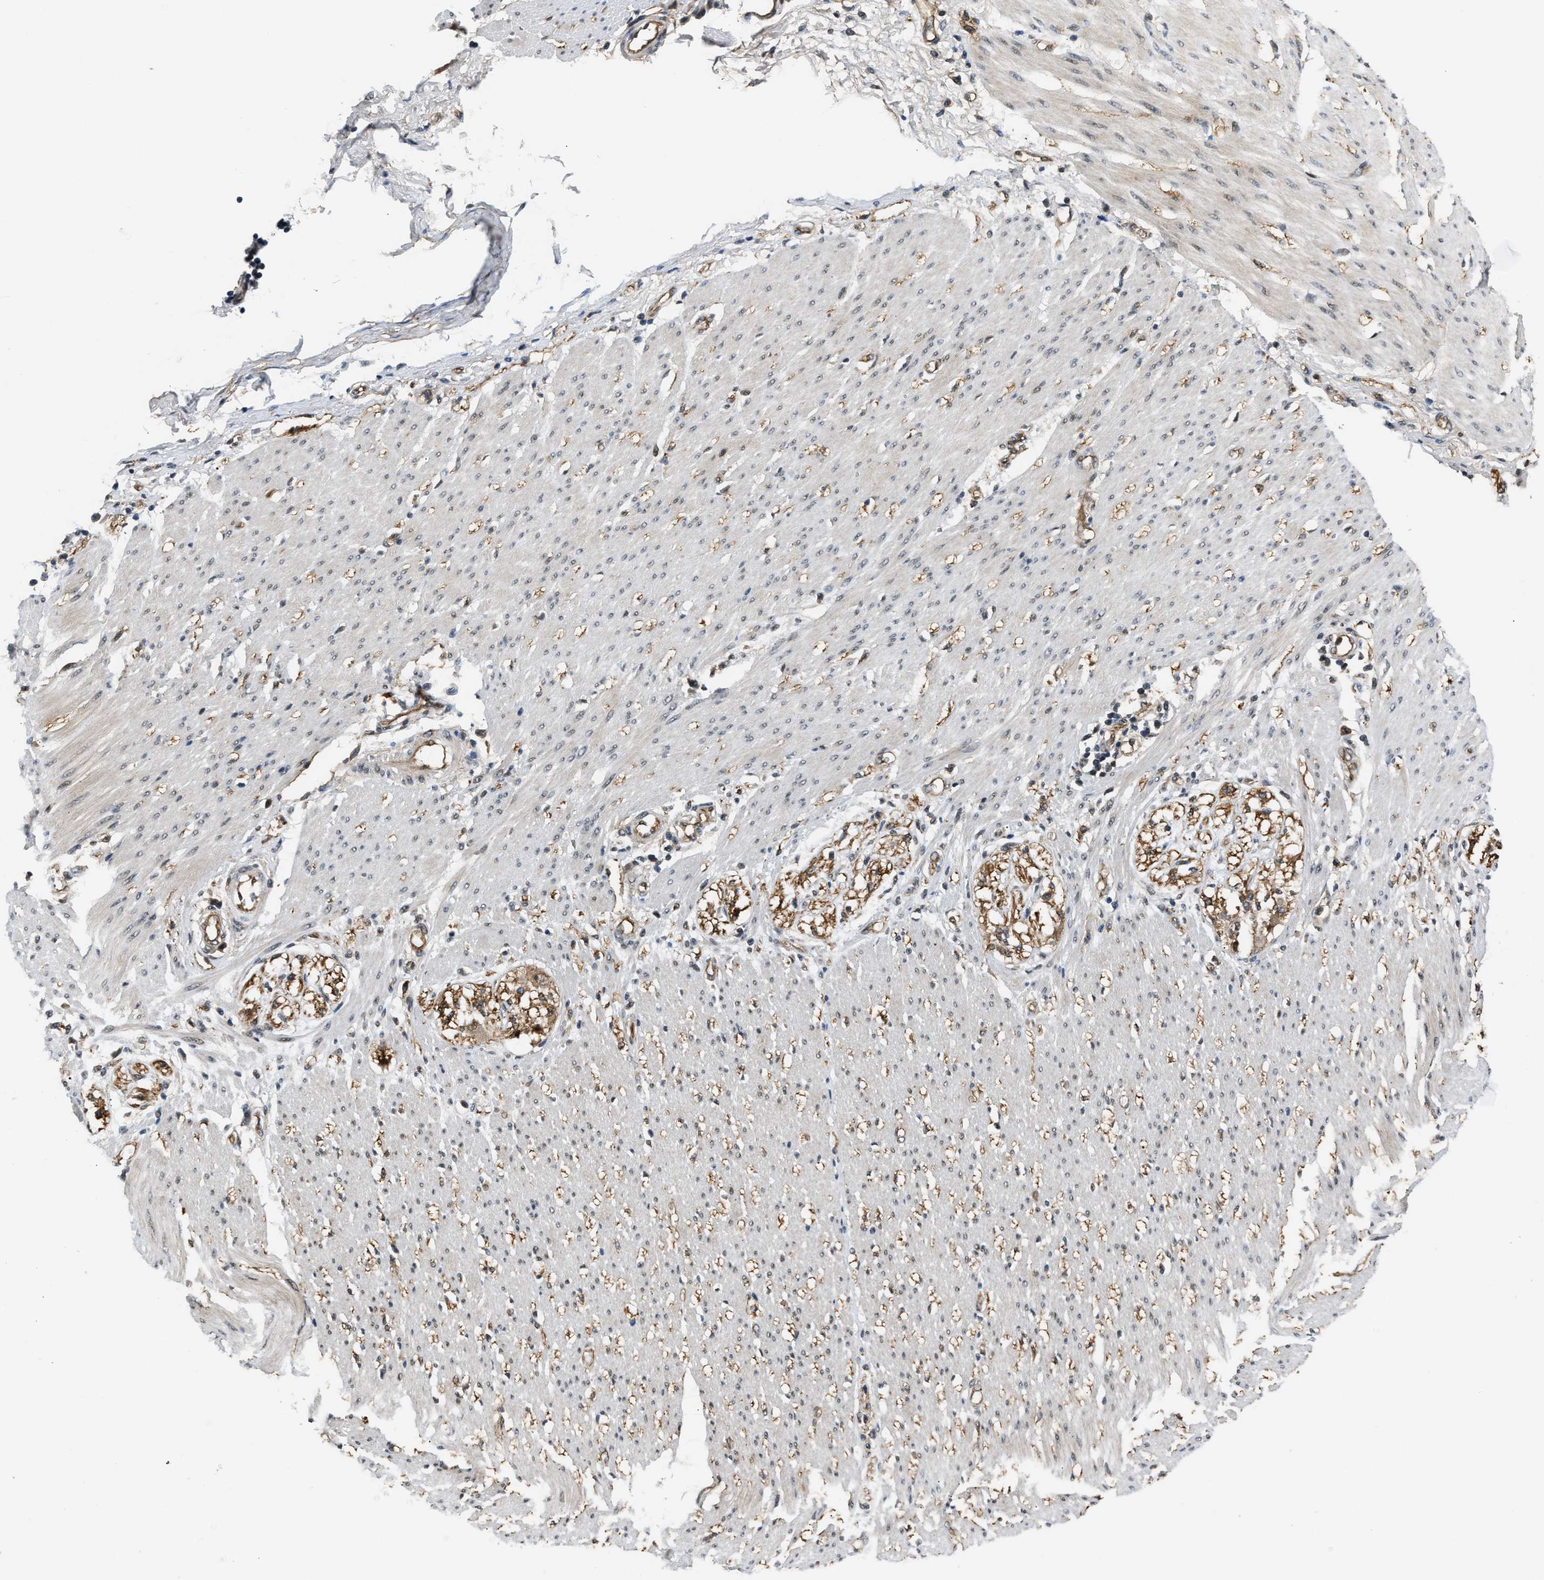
{"staining": {"intensity": "moderate", "quantity": "25%-75%", "location": "nuclear"}, "tissue": "adipose tissue", "cell_type": "Adipocytes", "image_type": "normal", "snomed": [{"axis": "morphology", "description": "Normal tissue, NOS"}, {"axis": "morphology", "description": "Adenocarcinoma, NOS"}, {"axis": "topography", "description": "Colon"}, {"axis": "topography", "description": "Peripheral nerve tissue"}], "caption": "A photomicrograph of adipose tissue stained for a protein displays moderate nuclear brown staining in adipocytes. Nuclei are stained in blue.", "gene": "COPS2", "patient": {"sex": "male", "age": 14}}